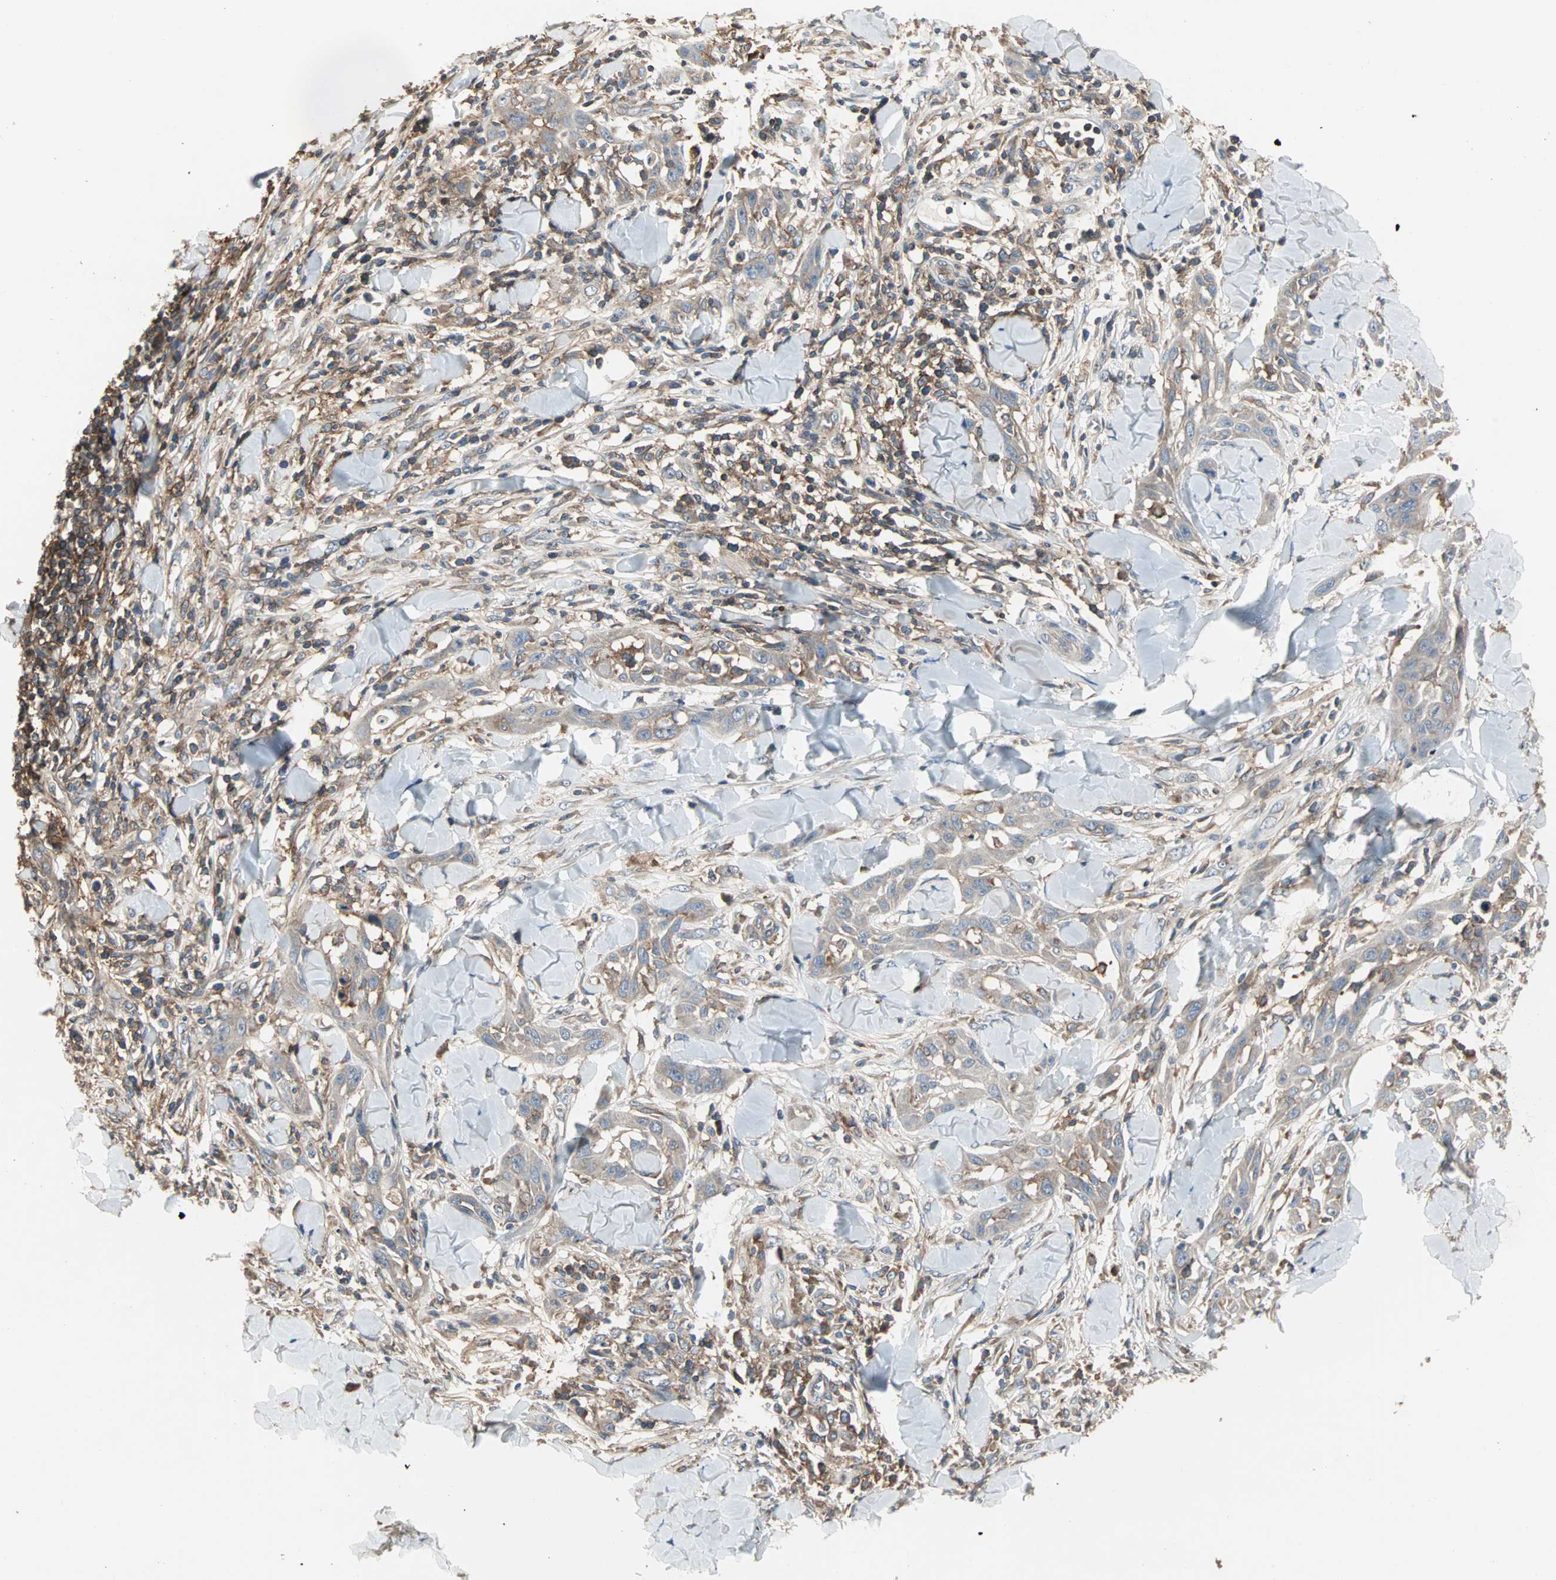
{"staining": {"intensity": "weak", "quantity": "<25%", "location": "cytoplasmic/membranous"}, "tissue": "skin cancer", "cell_type": "Tumor cells", "image_type": "cancer", "snomed": [{"axis": "morphology", "description": "Squamous cell carcinoma, NOS"}, {"axis": "topography", "description": "Skin"}], "caption": "High magnification brightfield microscopy of skin squamous cell carcinoma stained with DAB (3,3'-diaminobenzidine) (brown) and counterstained with hematoxylin (blue): tumor cells show no significant staining. Brightfield microscopy of IHC stained with DAB (brown) and hematoxylin (blue), captured at high magnification.", "gene": "GNAI2", "patient": {"sex": "male", "age": 24}}